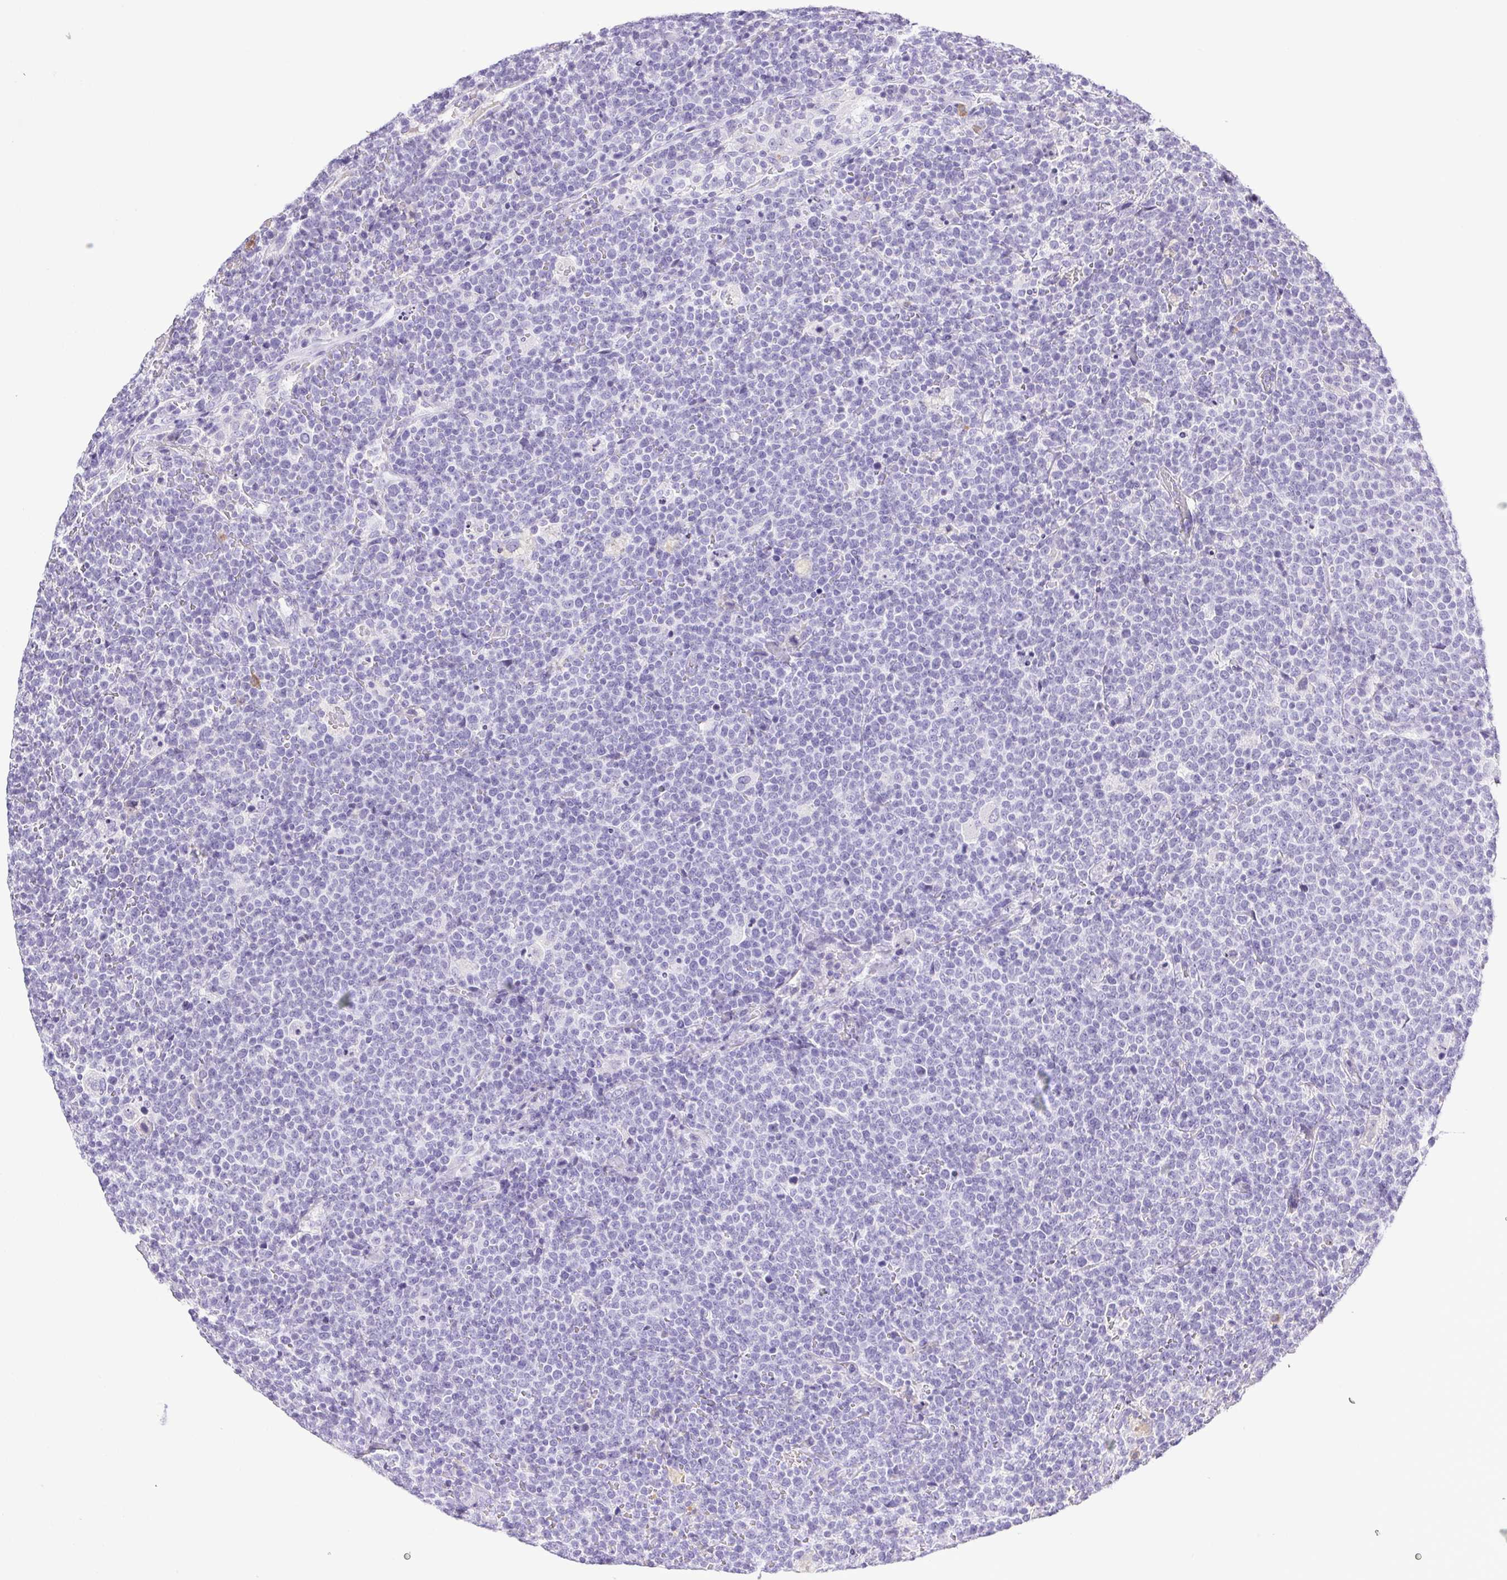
{"staining": {"intensity": "negative", "quantity": "none", "location": "none"}, "tissue": "lymphoma", "cell_type": "Tumor cells", "image_type": "cancer", "snomed": [{"axis": "morphology", "description": "Malignant lymphoma, non-Hodgkin's type, High grade"}, {"axis": "topography", "description": "Lymph node"}], "caption": "DAB immunohistochemical staining of human malignant lymphoma, non-Hodgkin's type (high-grade) reveals no significant expression in tumor cells. Brightfield microscopy of IHC stained with DAB (3,3'-diaminobenzidine) (brown) and hematoxylin (blue), captured at high magnification.", "gene": "PAPPA2", "patient": {"sex": "male", "age": 61}}